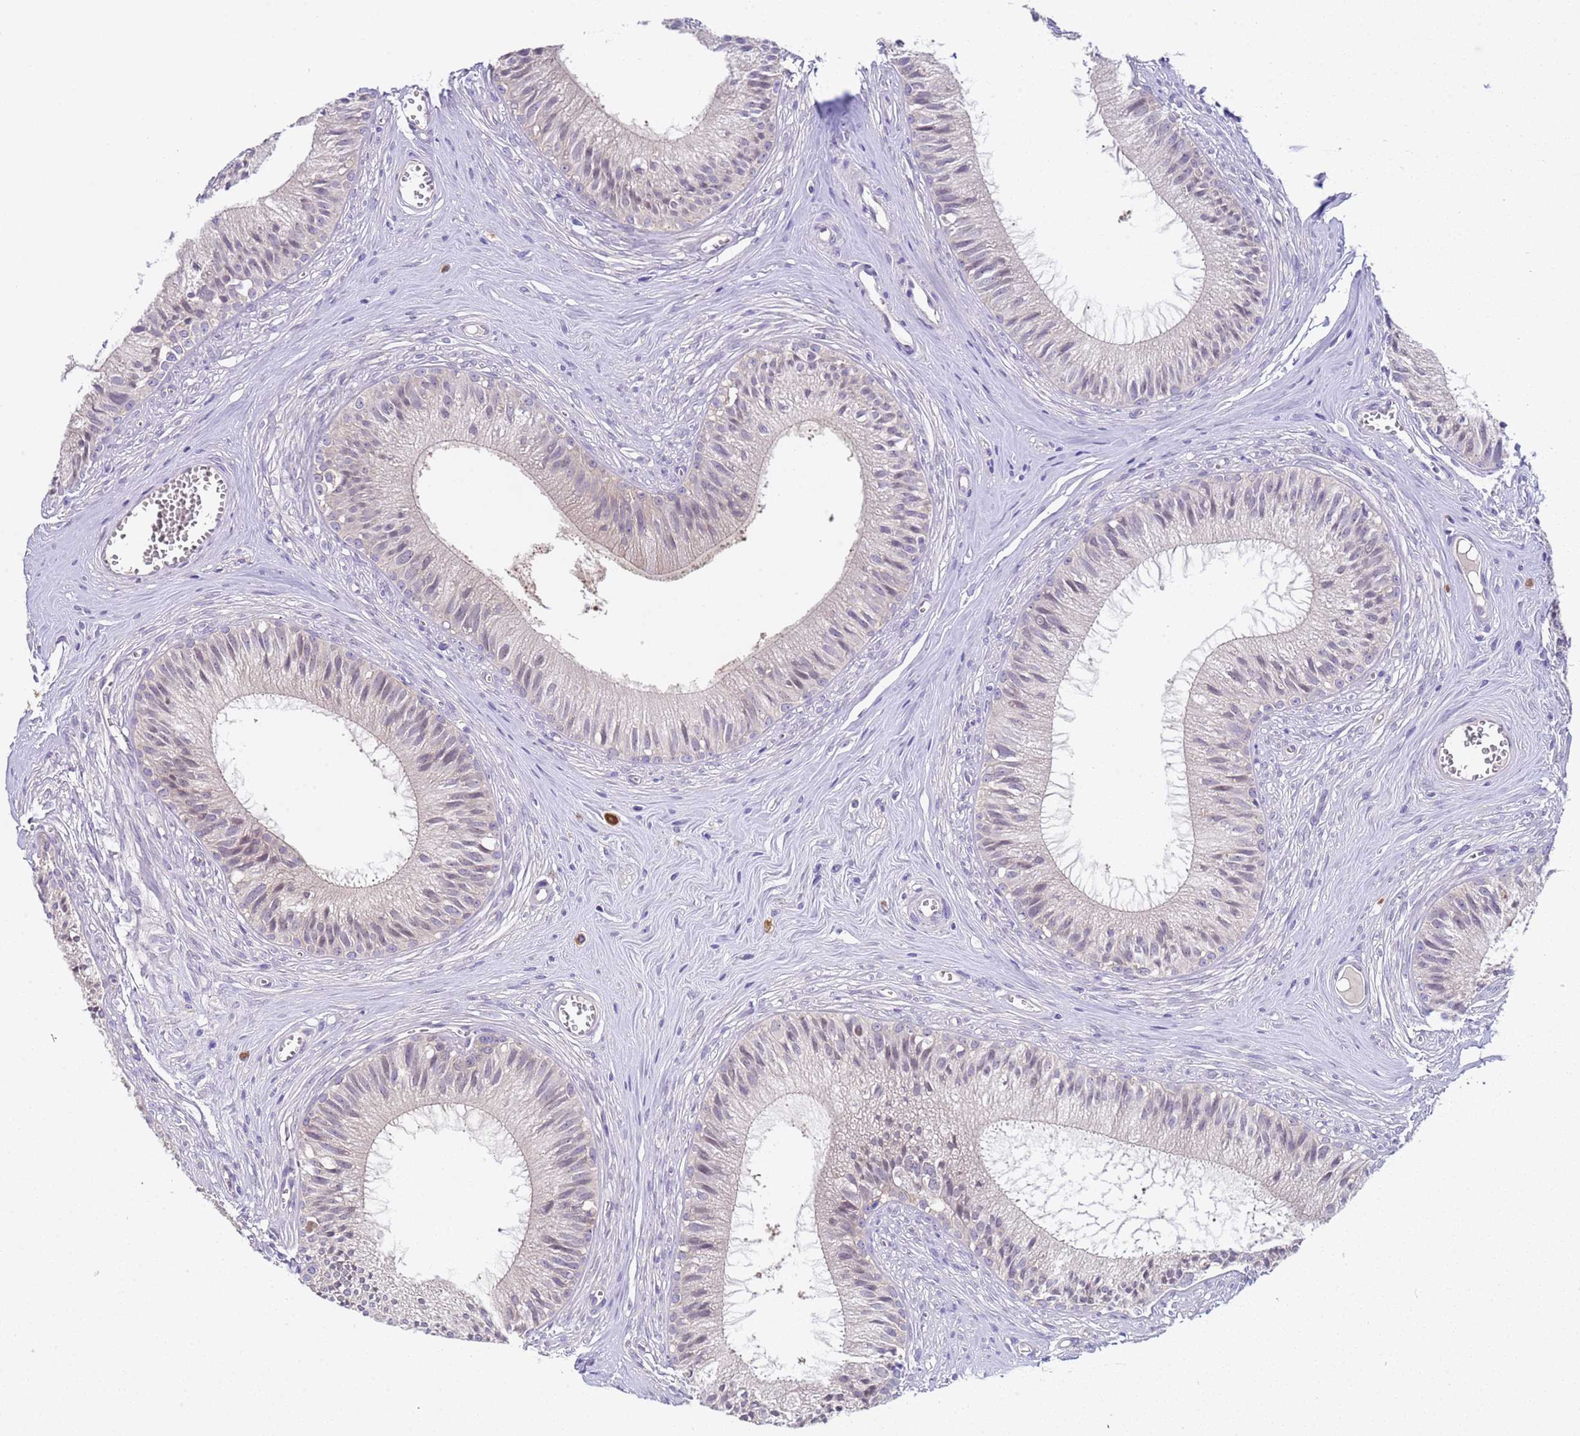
{"staining": {"intensity": "weak", "quantity": "<25%", "location": "cytoplasmic/membranous"}, "tissue": "epididymis", "cell_type": "Glandular cells", "image_type": "normal", "snomed": [{"axis": "morphology", "description": "Normal tissue, NOS"}, {"axis": "topography", "description": "Epididymis"}], "caption": "Image shows no significant protein expression in glandular cells of benign epididymis.", "gene": "TRMT10A", "patient": {"sex": "male", "age": 36}}